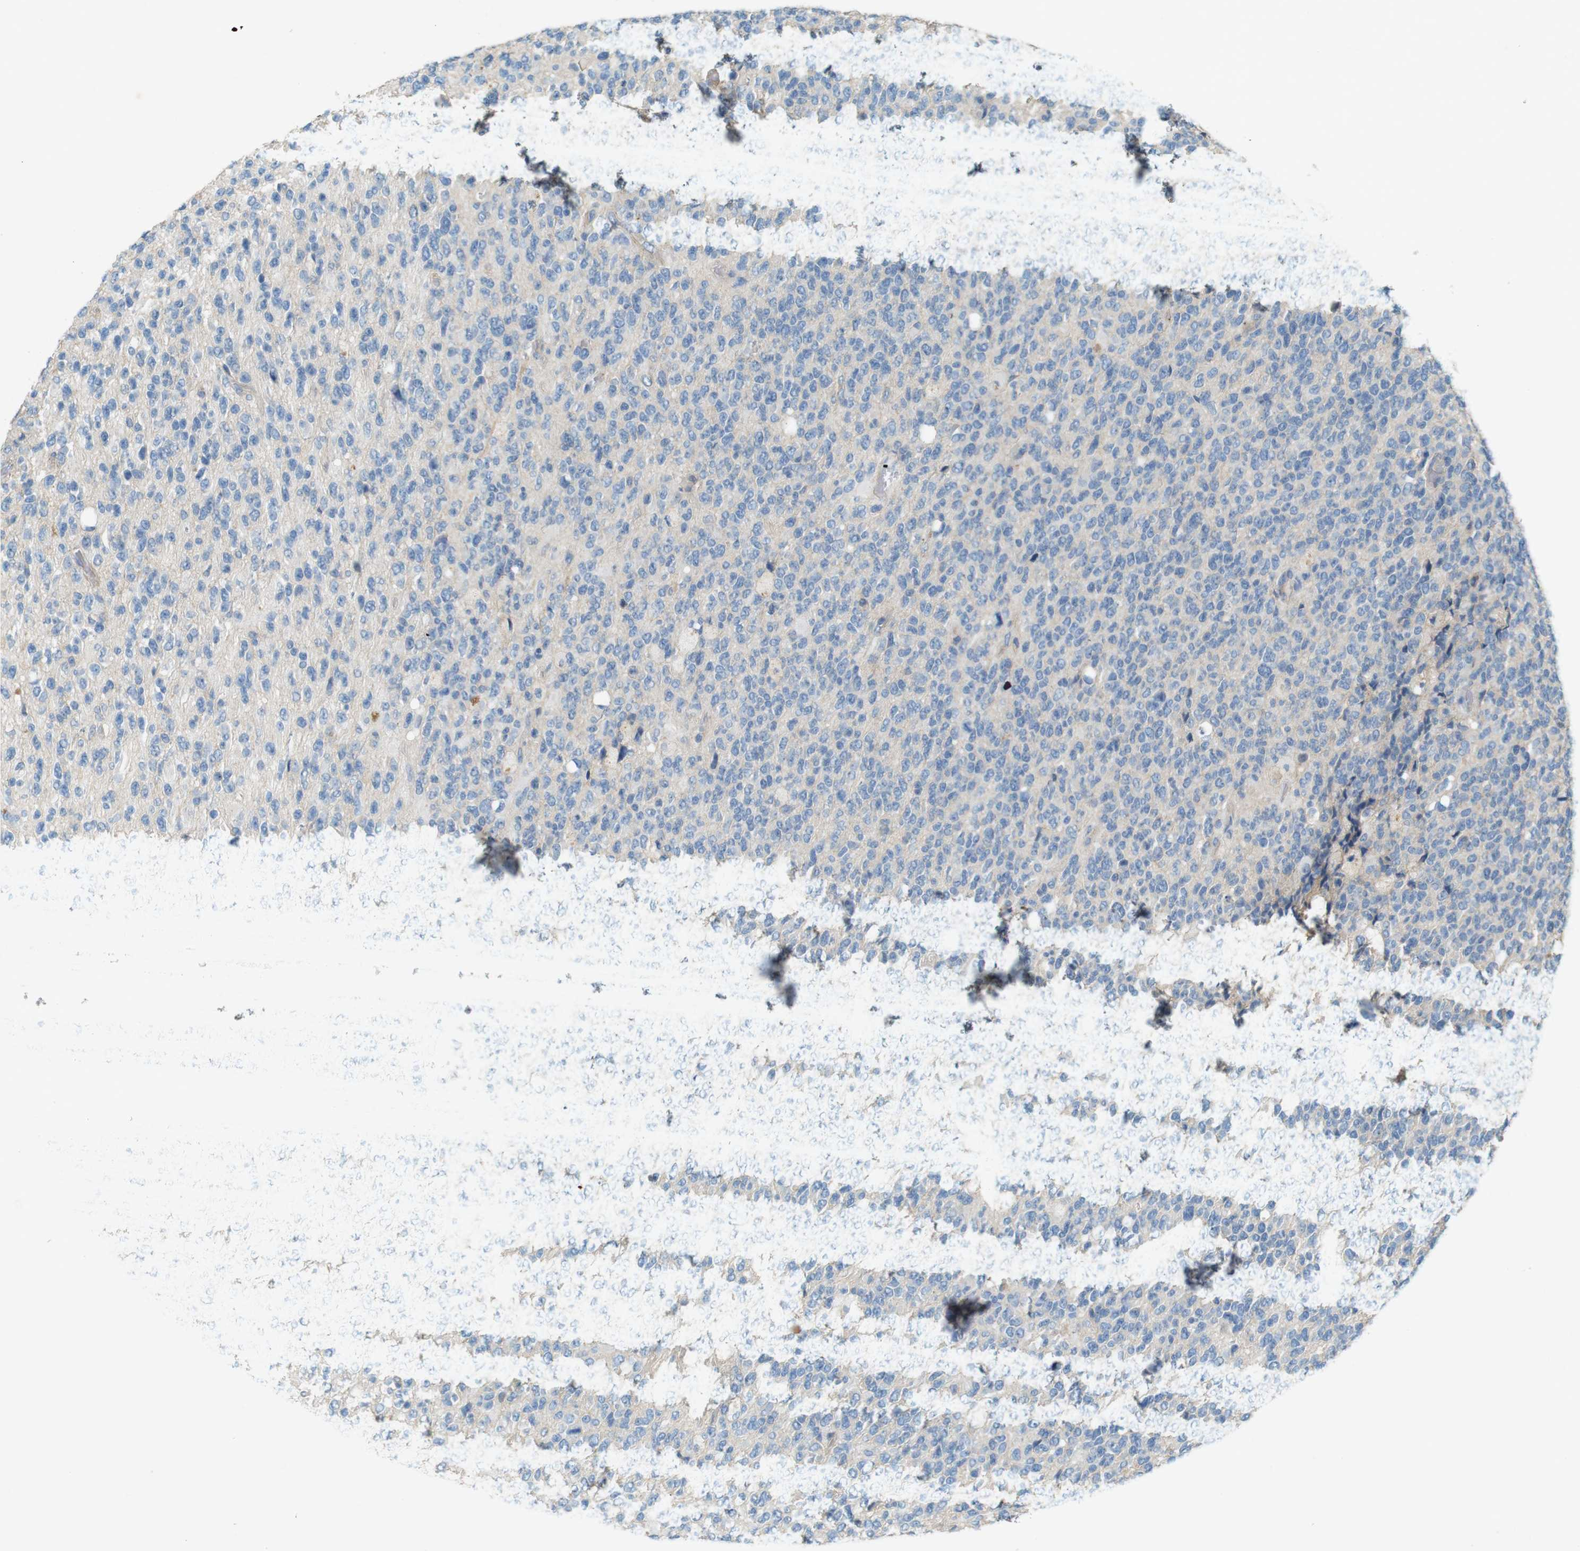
{"staining": {"intensity": "weak", "quantity": "<25%", "location": "cytoplasmic/membranous"}, "tissue": "glioma", "cell_type": "Tumor cells", "image_type": "cancer", "snomed": [{"axis": "morphology", "description": "Glioma, malignant, High grade"}, {"axis": "topography", "description": "pancreas cauda"}], "caption": "DAB (3,3'-diaminobenzidine) immunohistochemical staining of high-grade glioma (malignant) displays no significant staining in tumor cells.", "gene": "PVR", "patient": {"sex": "male", "age": 60}}